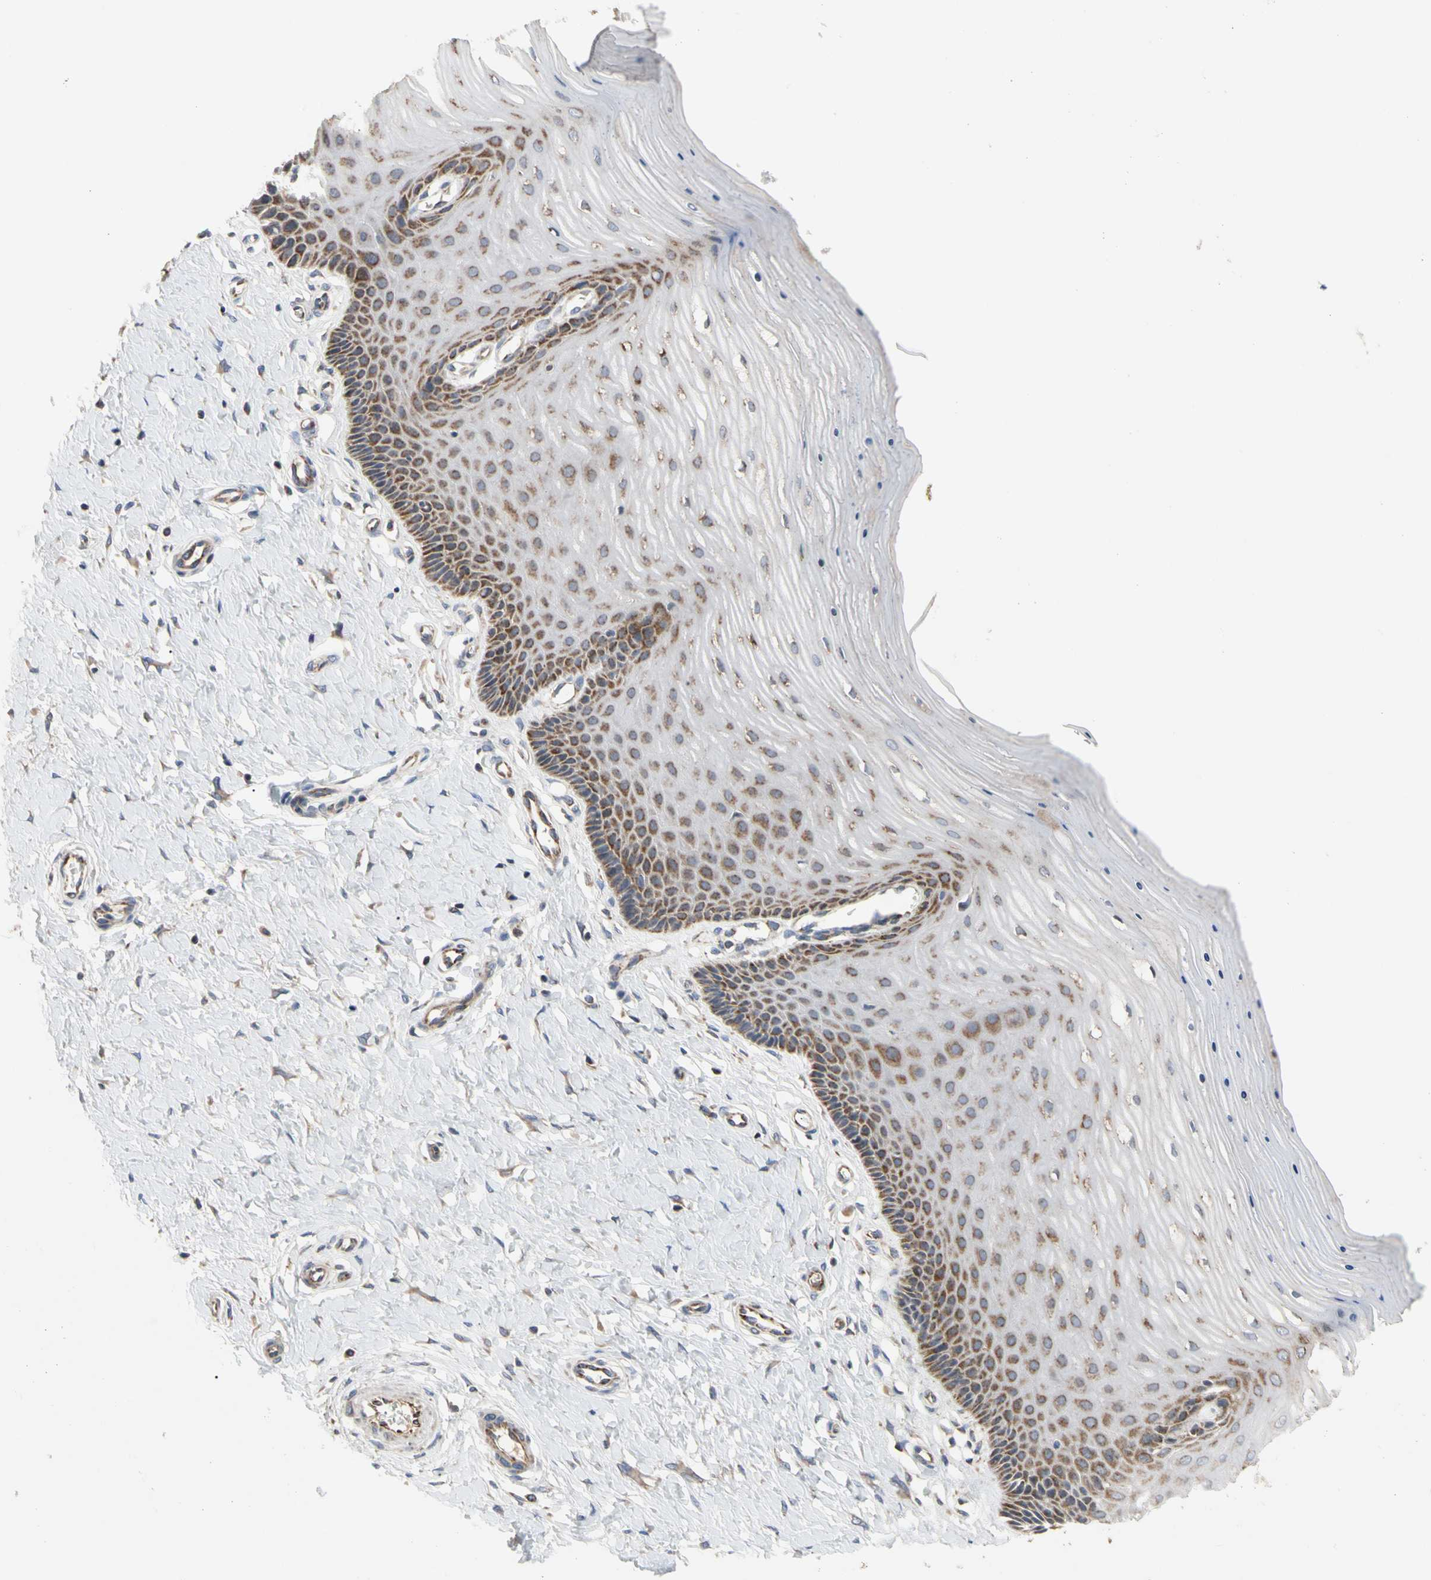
{"staining": {"intensity": "strong", "quantity": ">75%", "location": "cytoplasmic/membranous"}, "tissue": "cervix", "cell_type": "Glandular cells", "image_type": "normal", "snomed": [{"axis": "morphology", "description": "Normal tissue, NOS"}, {"axis": "topography", "description": "Cervix"}], "caption": "Cervix stained for a protein displays strong cytoplasmic/membranous positivity in glandular cells. Using DAB (3,3'-diaminobenzidine) (brown) and hematoxylin (blue) stains, captured at high magnification using brightfield microscopy.", "gene": "GPD2", "patient": {"sex": "female", "age": 55}}